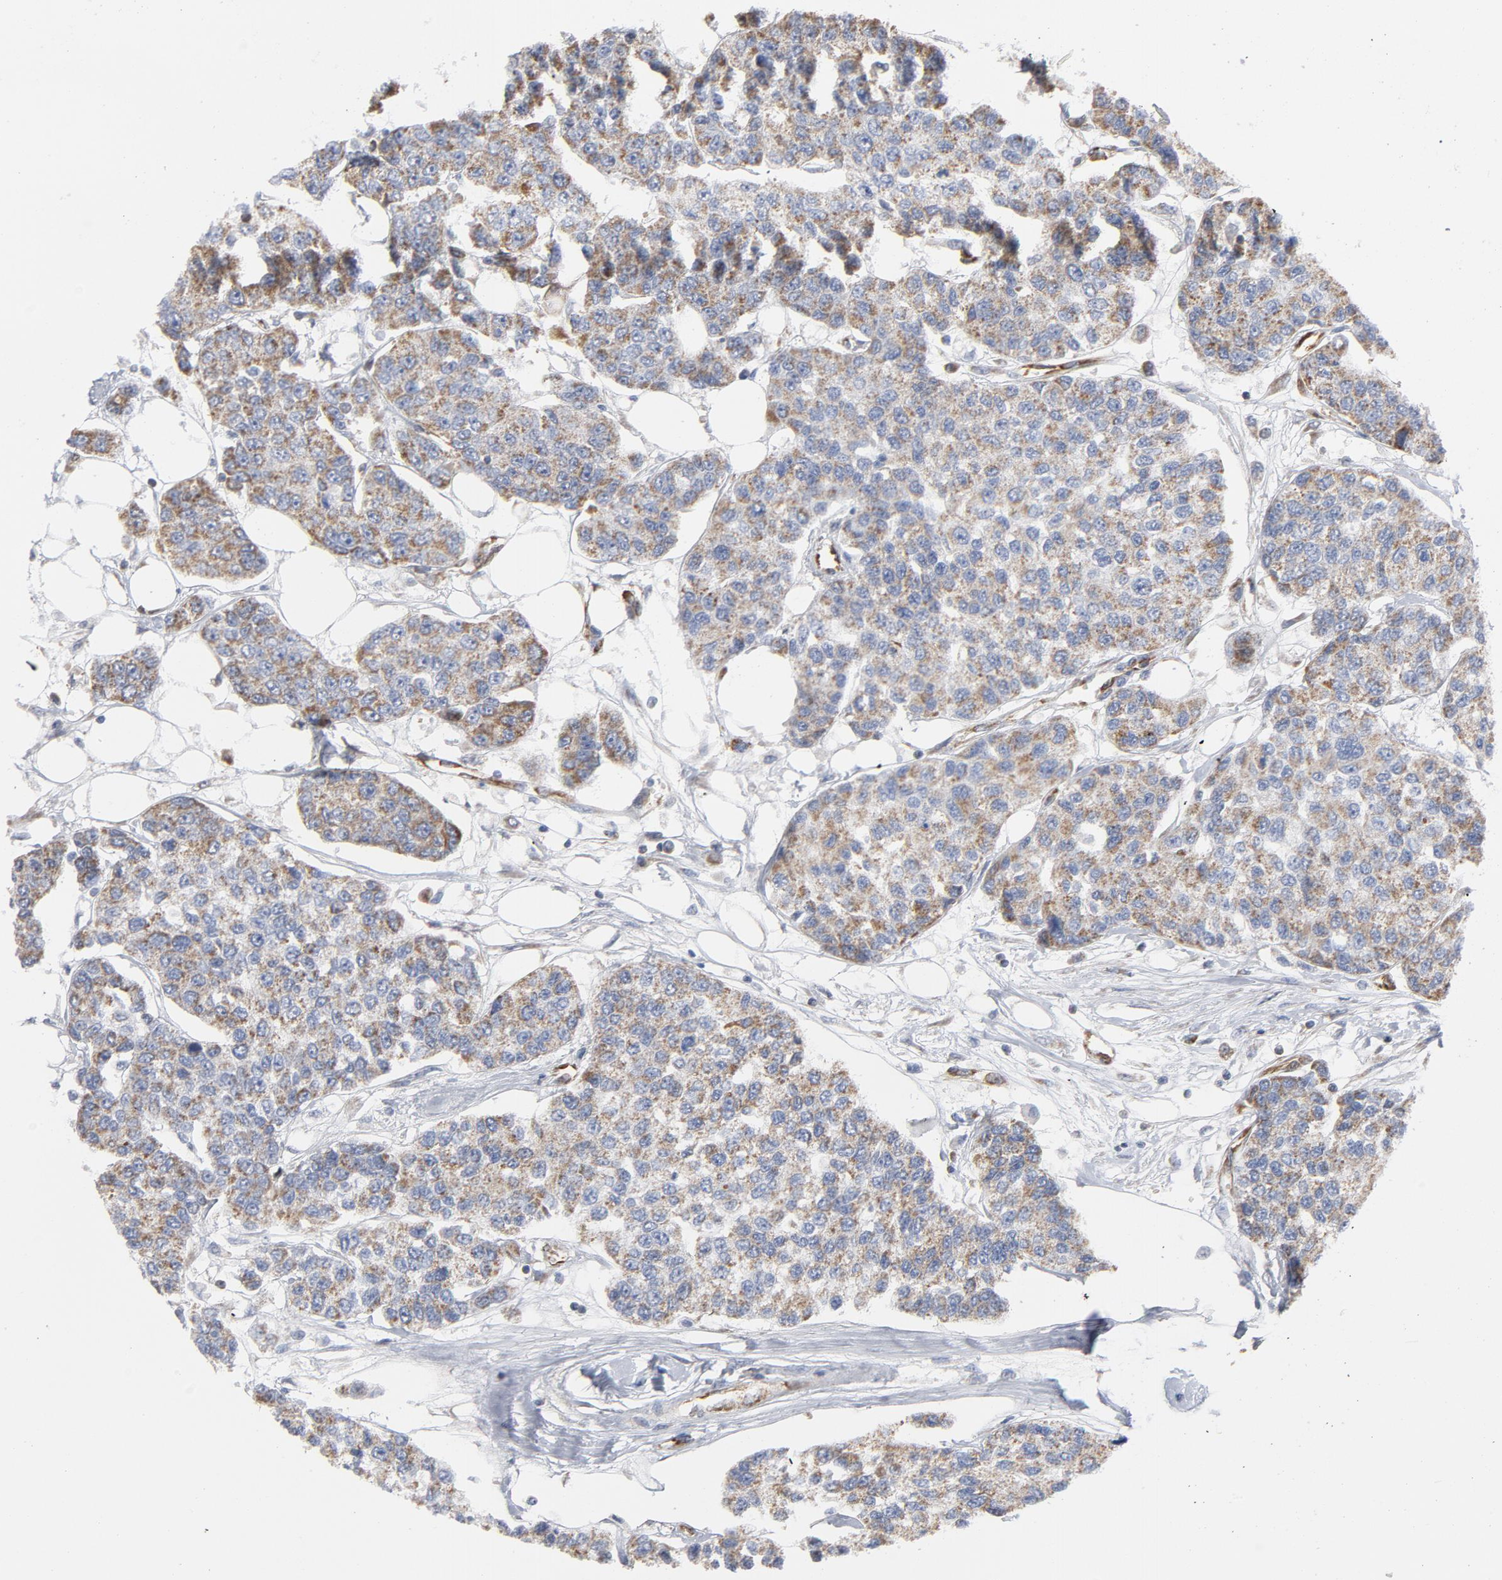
{"staining": {"intensity": "weak", "quantity": ">75%", "location": "cytoplasmic/membranous"}, "tissue": "breast cancer", "cell_type": "Tumor cells", "image_type": "cancer", "snomed": [{"axis": "morphology", "description": "Duct carcinoma"}, {"axis": "topography", "description": "Breast"}], "caption": "Protein analysis of breast cancer tissue demonstrates weak cytoplasmic/membranous expression in about >75% of tumor cells.", "gene": "OXA1L", "patient": {"sex": "female", "age": 51}}